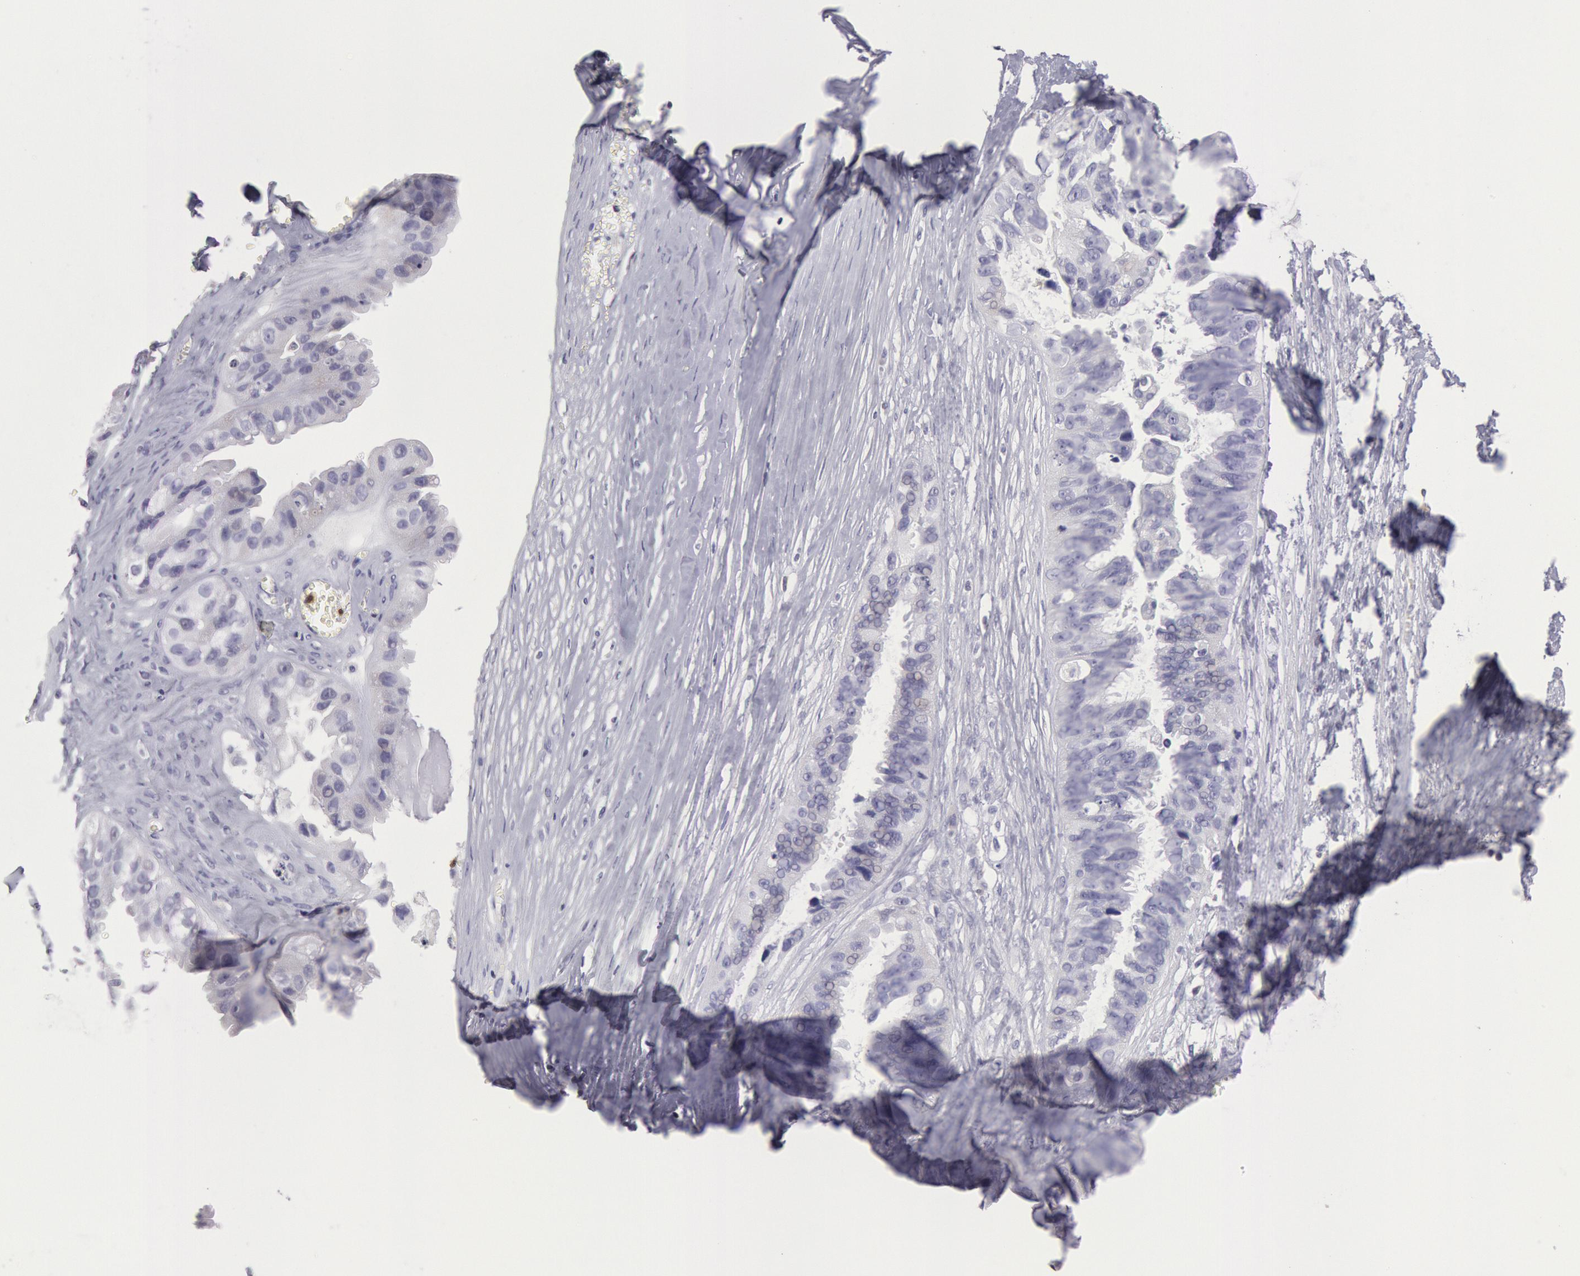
{"staining": {"intensity": "negative", "quantity": "none", "location": "none"}, "tissue": "ovarian cancer", "cell_type": "Tumor cells", "image_type": "cancer", "snomed": [{"axis": "morphology", "description": "Carcinoma, endometroid"}, {"axis": "topography", "description": "Ovary"}], "caption": "Ovarian cancer (endometroid carcinoma) was stained to show a protein in brown. There is no significant positivity in tumor cells. (DAB IHC, high magnification).", "gene": "RAB27A", "patient": {"sex": "female", "age": 85}}